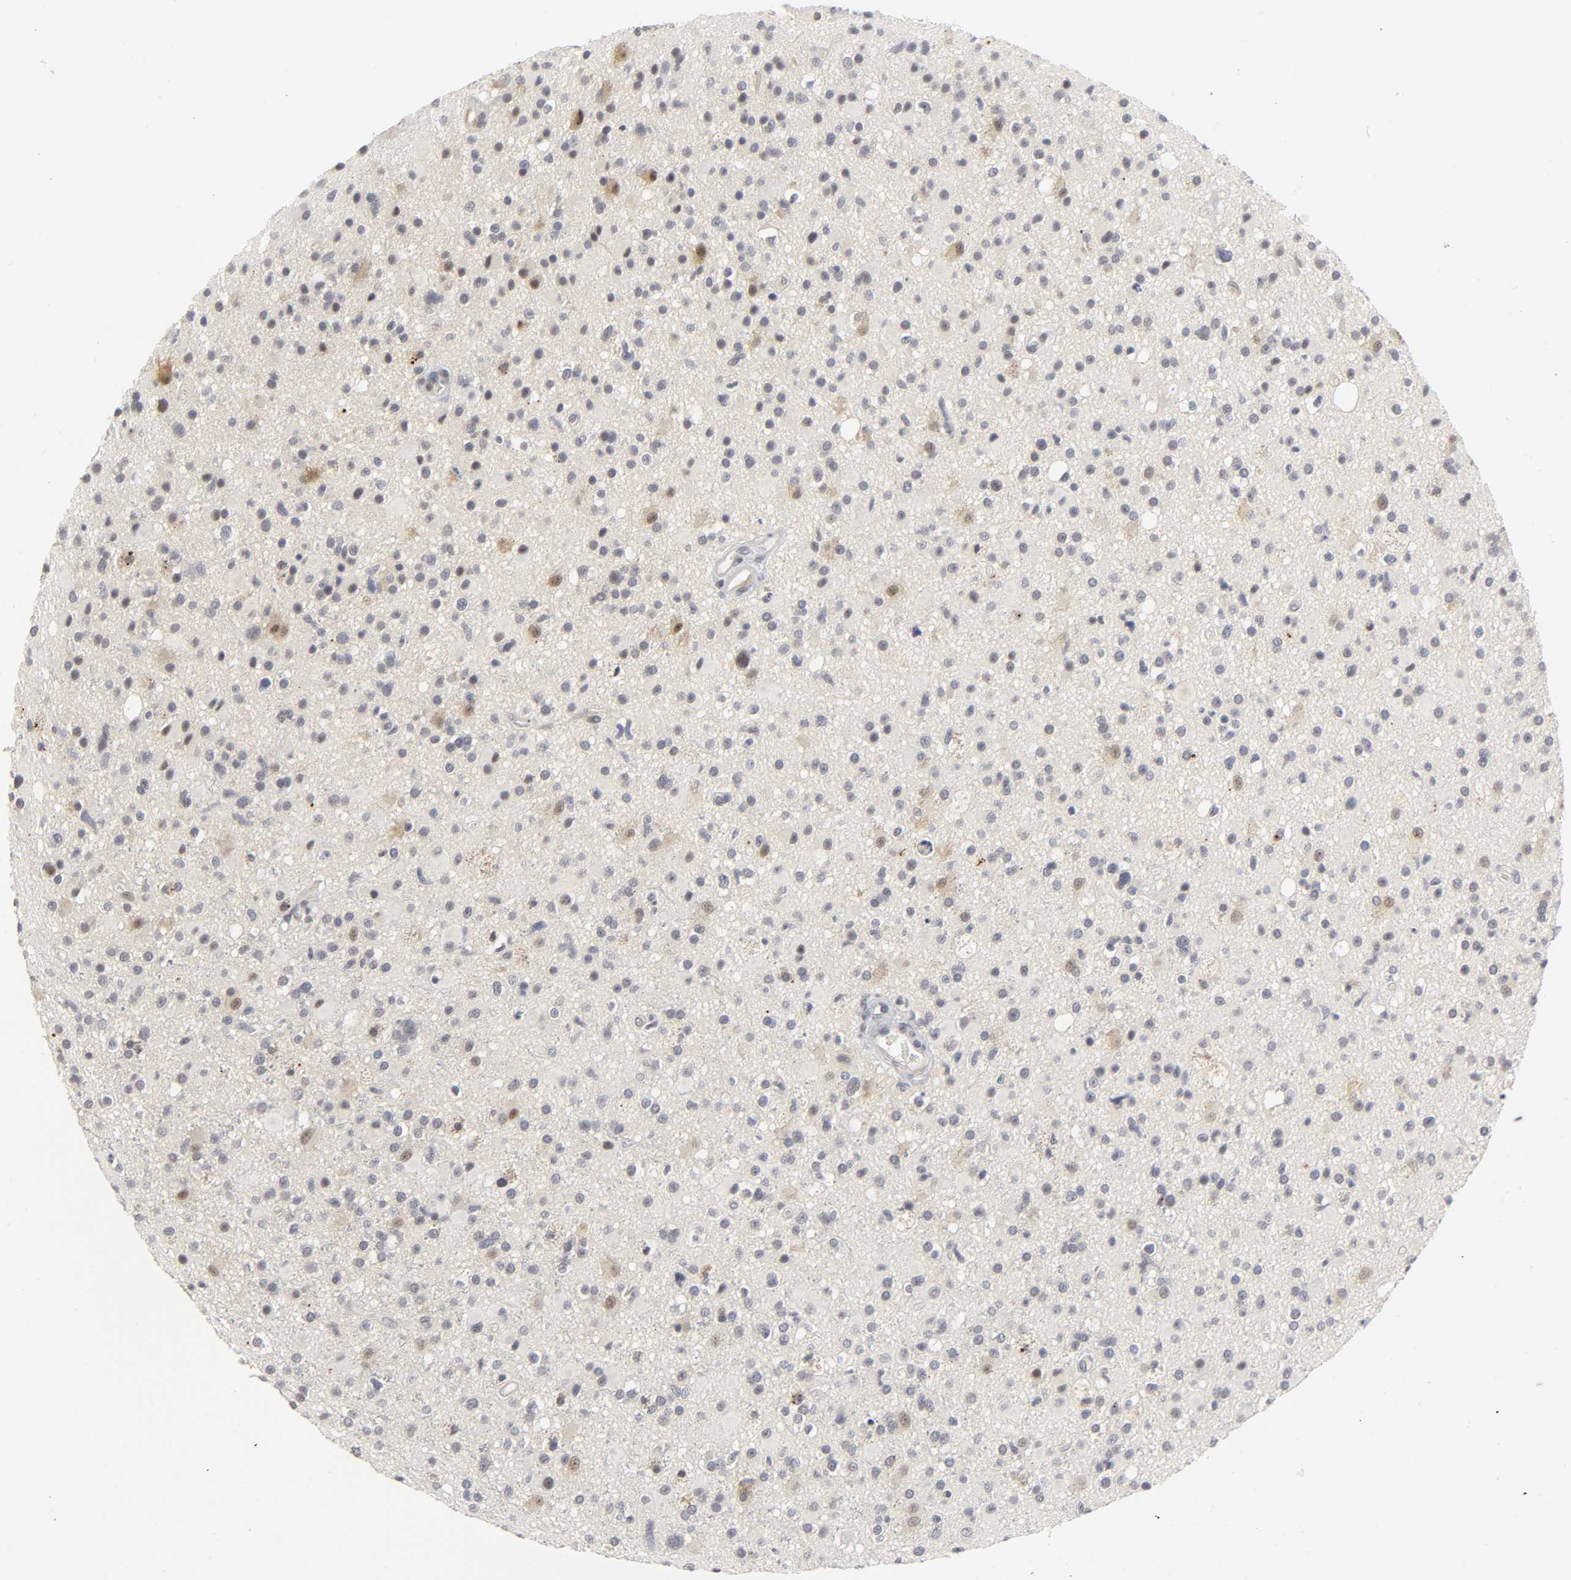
{"staining": {"intensity": "weak", "quantity": "25%-75%", "location": "cytoplasmic/membranous,nuclear"}, "tissue": "glioma", "cell_type": "Tumor cells", "image_type": "cancer", "snomed": [{"axis": "morphology", "description": "Glioma, malignant, High grade"}, {"axis": "topography", "description": "Brain"}], "caption": "Malignant glioma (high-grade) stained for a protein shows weak cytoplasmic/membranous and nuclear positivity in tumor cells.", "gene": "PDLIM3", "patient": {"sex": "male", "age": 33}}